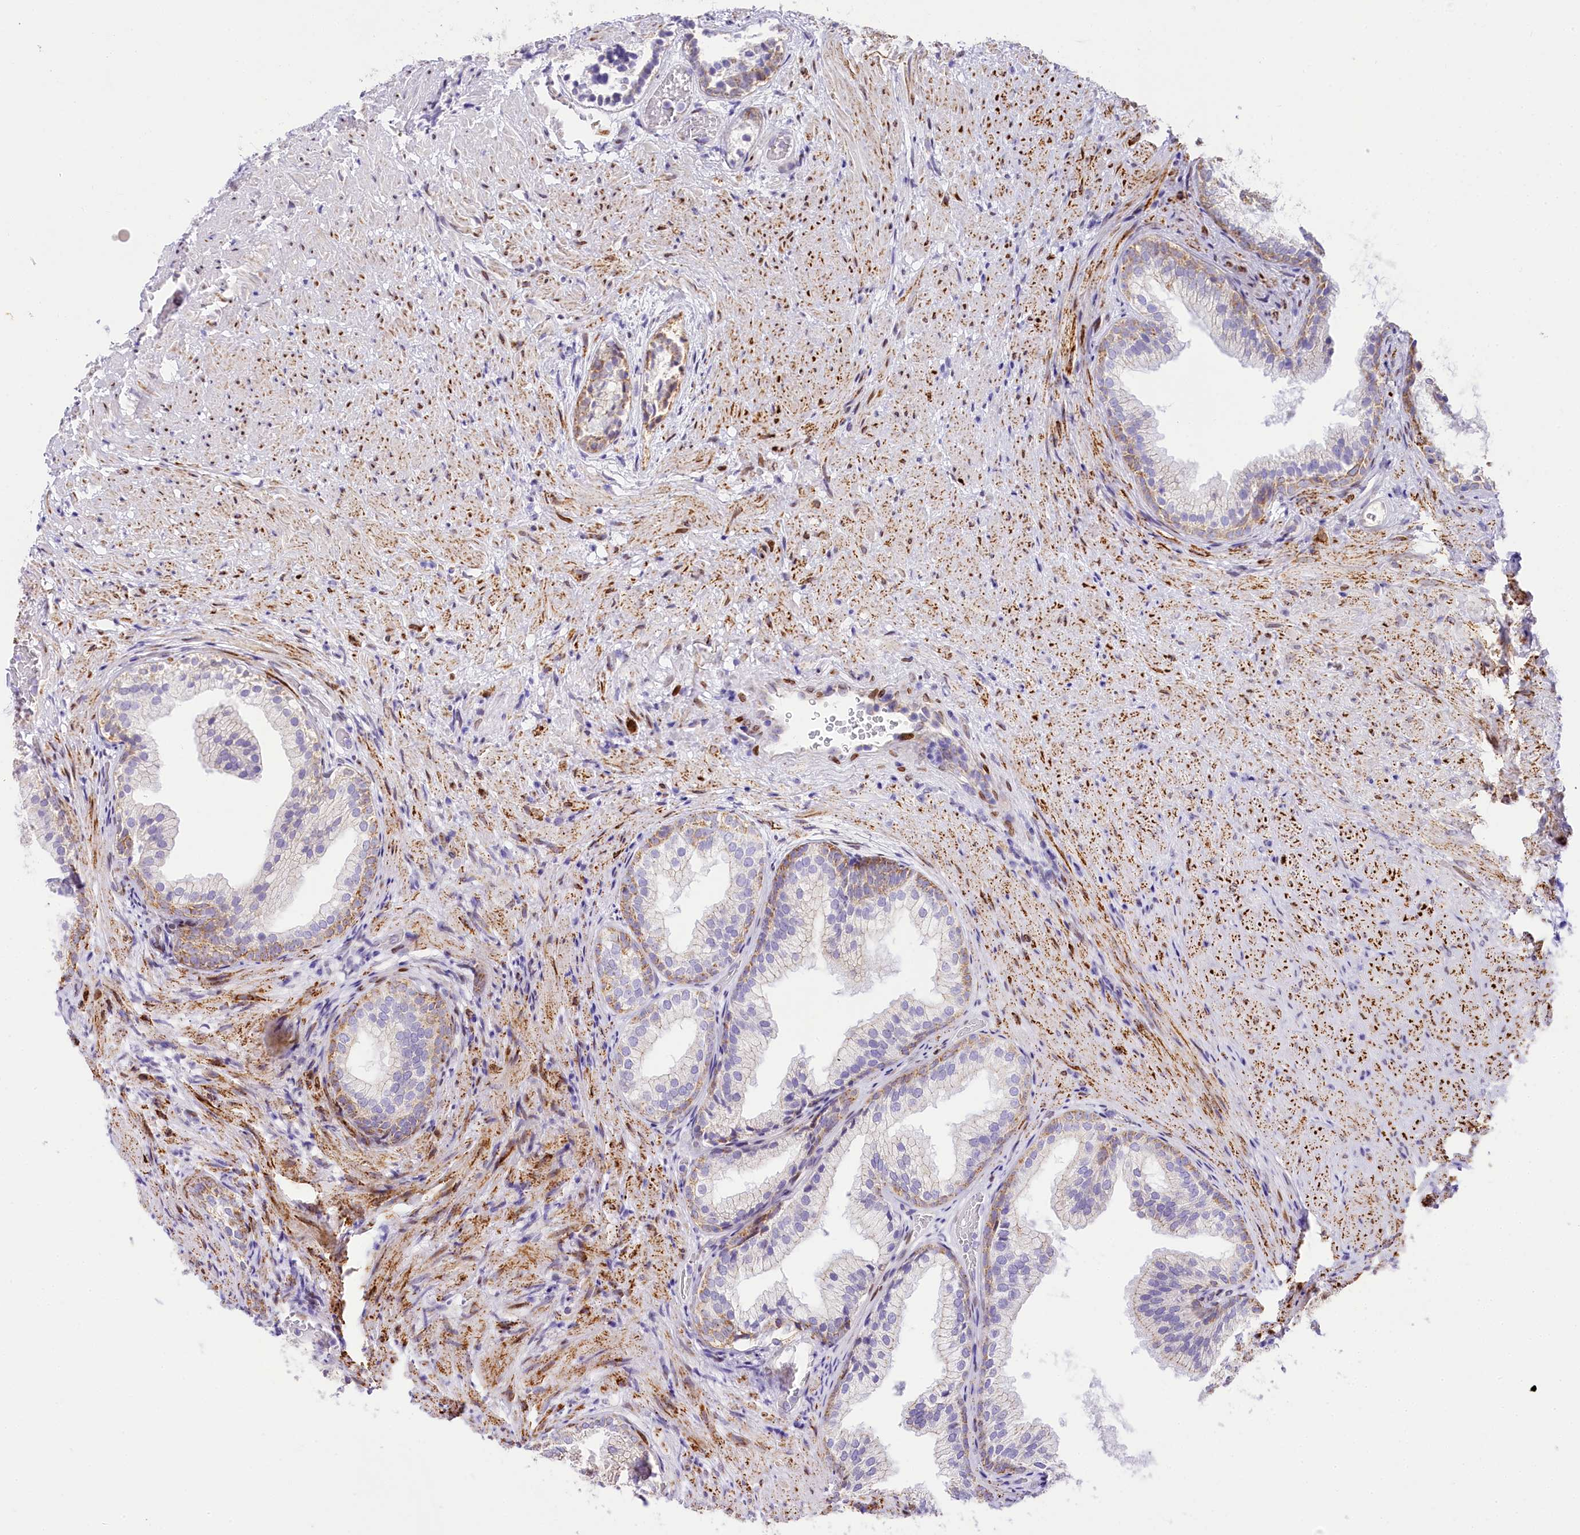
{"staining": {"intensity": "weak", "quantity": "25%-75%", "location": "cytoplasmic/membranous"}, "tissue": "prostate", "cell_type": "Glandular cells", "image_type": "normal", "snomed": [{"axis": "morphology", "description": "Normal tissue, NOS"}, {"axis": "topography", "description": "Prostate"}], "caption": "High-magnification brightfield microscopy of unremarkable prostate stained with DAB (3,3'-diaminobenzidine) (brown) and counterstained with hematoxylin (blue). glandular cells exhibit weak cytoplasmic/membranous positivity is seen in about25%-75% of cells. The staining is performed using DAB (3,3'-diaminobenzidine) brown chromogen to label protein expression. The nuclei are counter-stained blue using hematoxylin.", "gene": "PPIP5K2", "patient": {"sex": "male", "age": 76}}